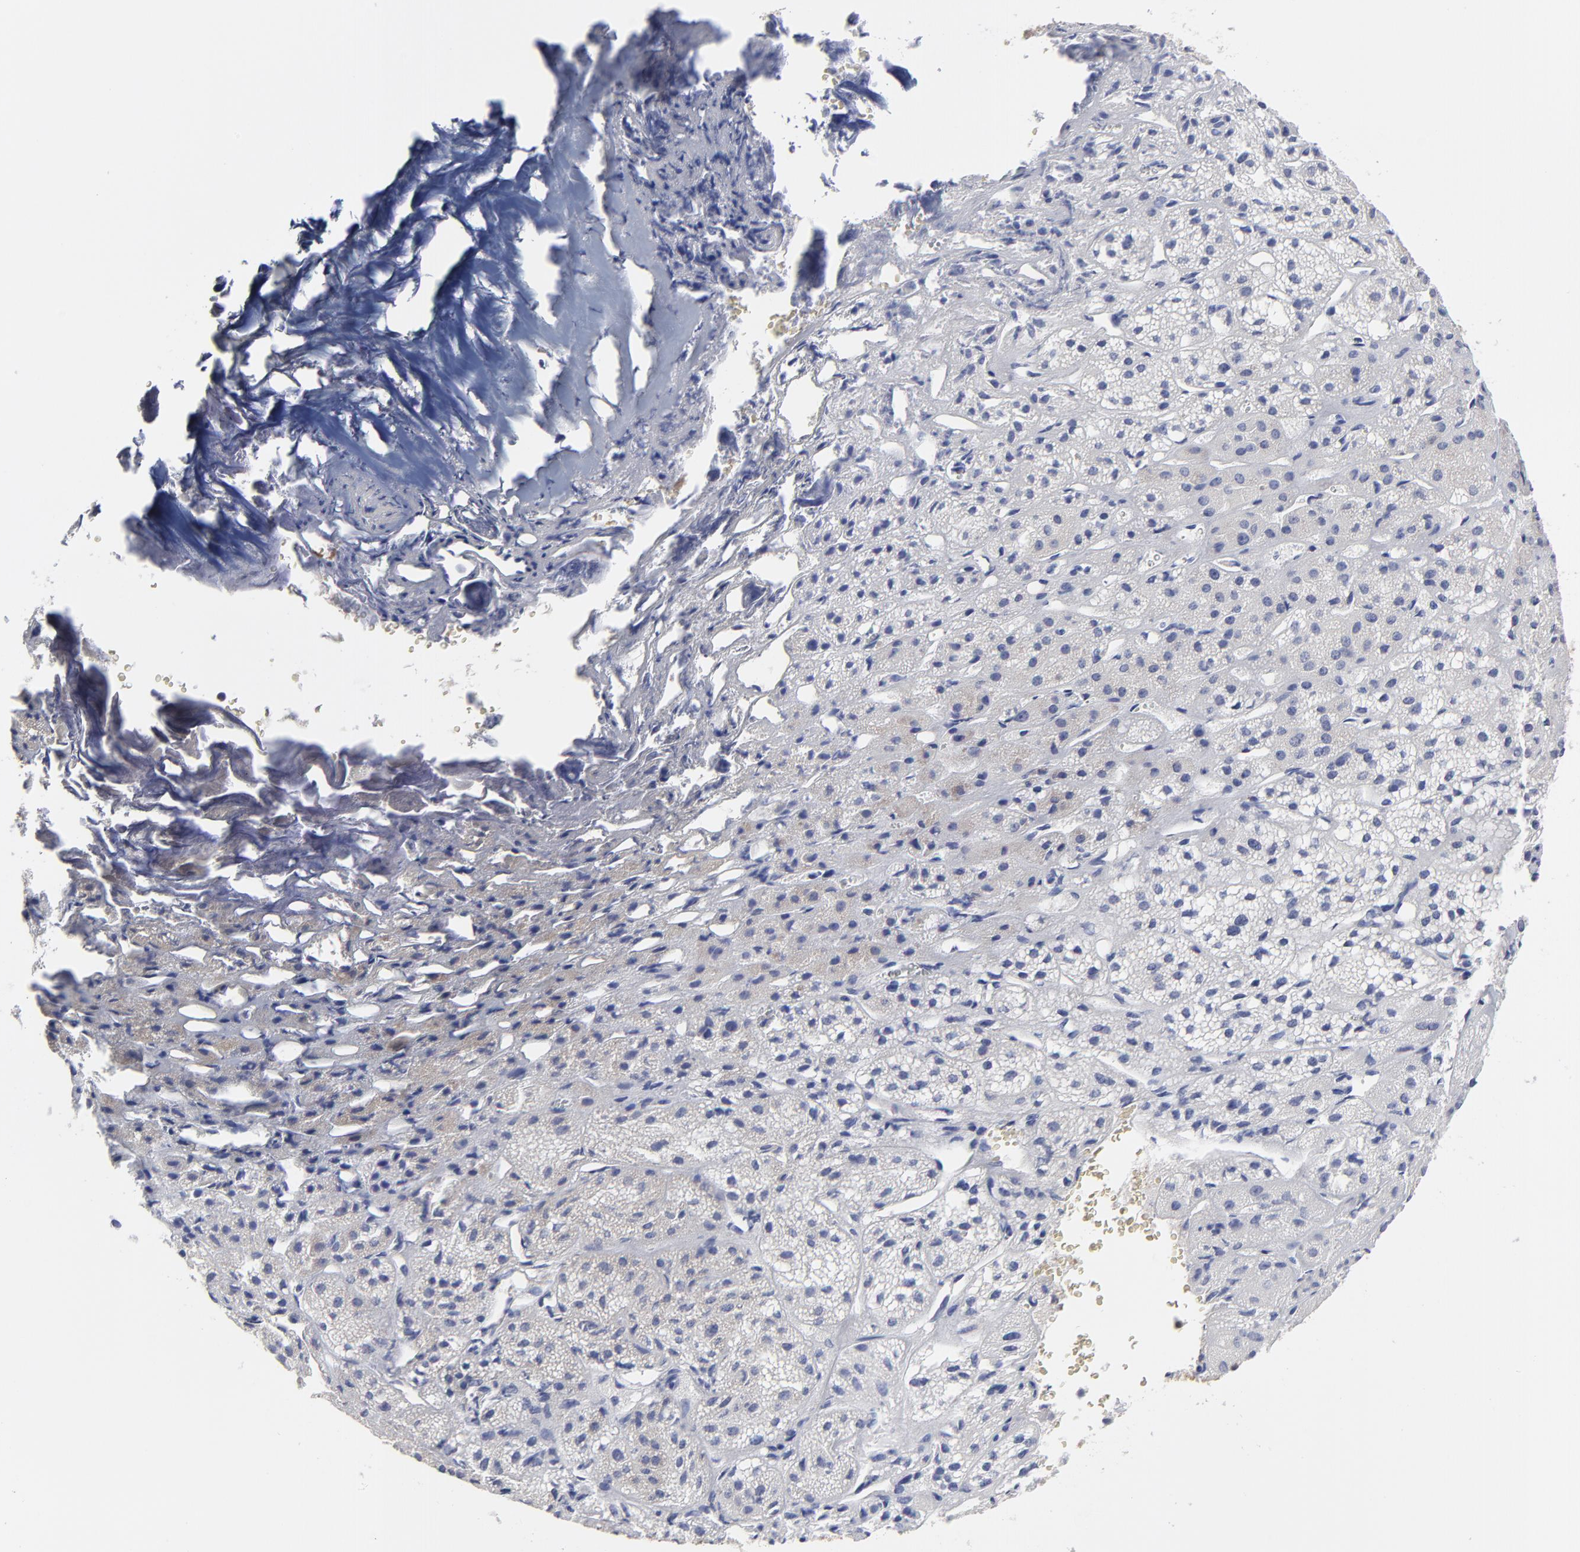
{"staining": {"intensity": "weak", "quantity": "25%-75%", "location": "cytoplasmic/membranous"}, "tissue": "adrenal gland", "cell_type": "Glandular cells", "image_type": "normal", "snomed": [{"axis": "morphology", "description": "Normal tissue, NOS"}, {"axis": "topography", "description": "Adrenal gland"}], "caption": "Adrenal gland stained with immunohistochemistry (IHC) reveals weak cytoplasmic/membranous staining in about 25%-75% of glandular cells.", "gene": "CCT2", "patient": {"sex": "female", "age": 71}}